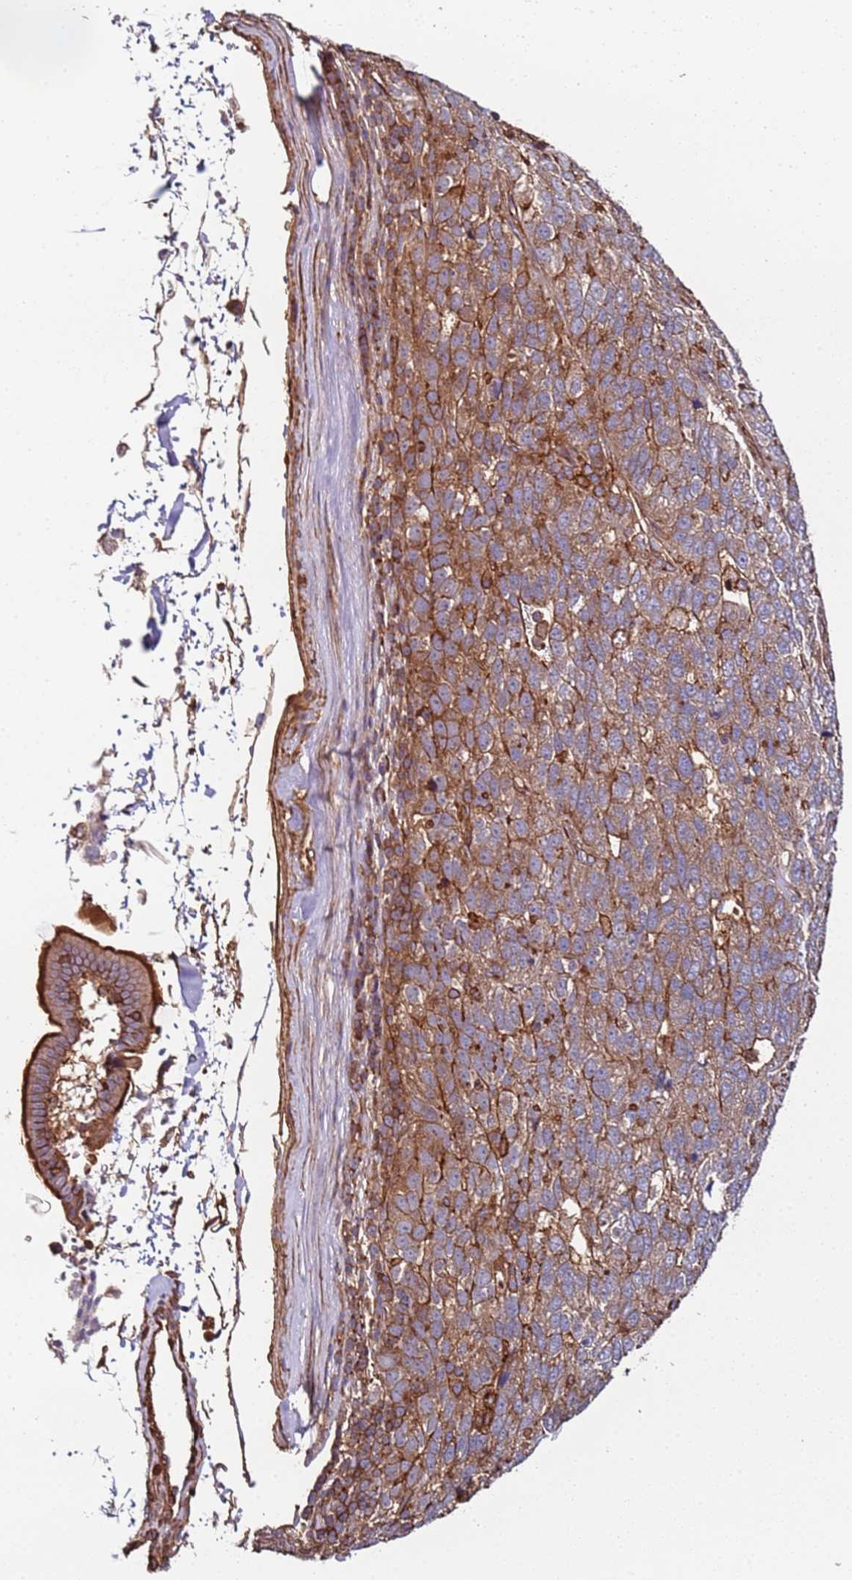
{"staining": {"intensity": "moderate", "quantity": "<25%", "location": "cytoplasmic/membranous"}, "tissue": "pancreatic cancer", "cell_type": "Tumor cells", "image_type": "cancer", "snomed": [{"axis": "morphology", "description": "Adenocarcinoma, NOS"}, {"axis": "topography", "description": "Pancreas"}], "caption": "Protein staining by immunohistochemistry (IHC) demonstrates moderate cytoplasmic/membranous positivity in approximately <25% of tumor cells in adenocarcinoma (pancreatic).", "gene": "CYP2U1", "patient": {"sex": "female", "age": 61}}